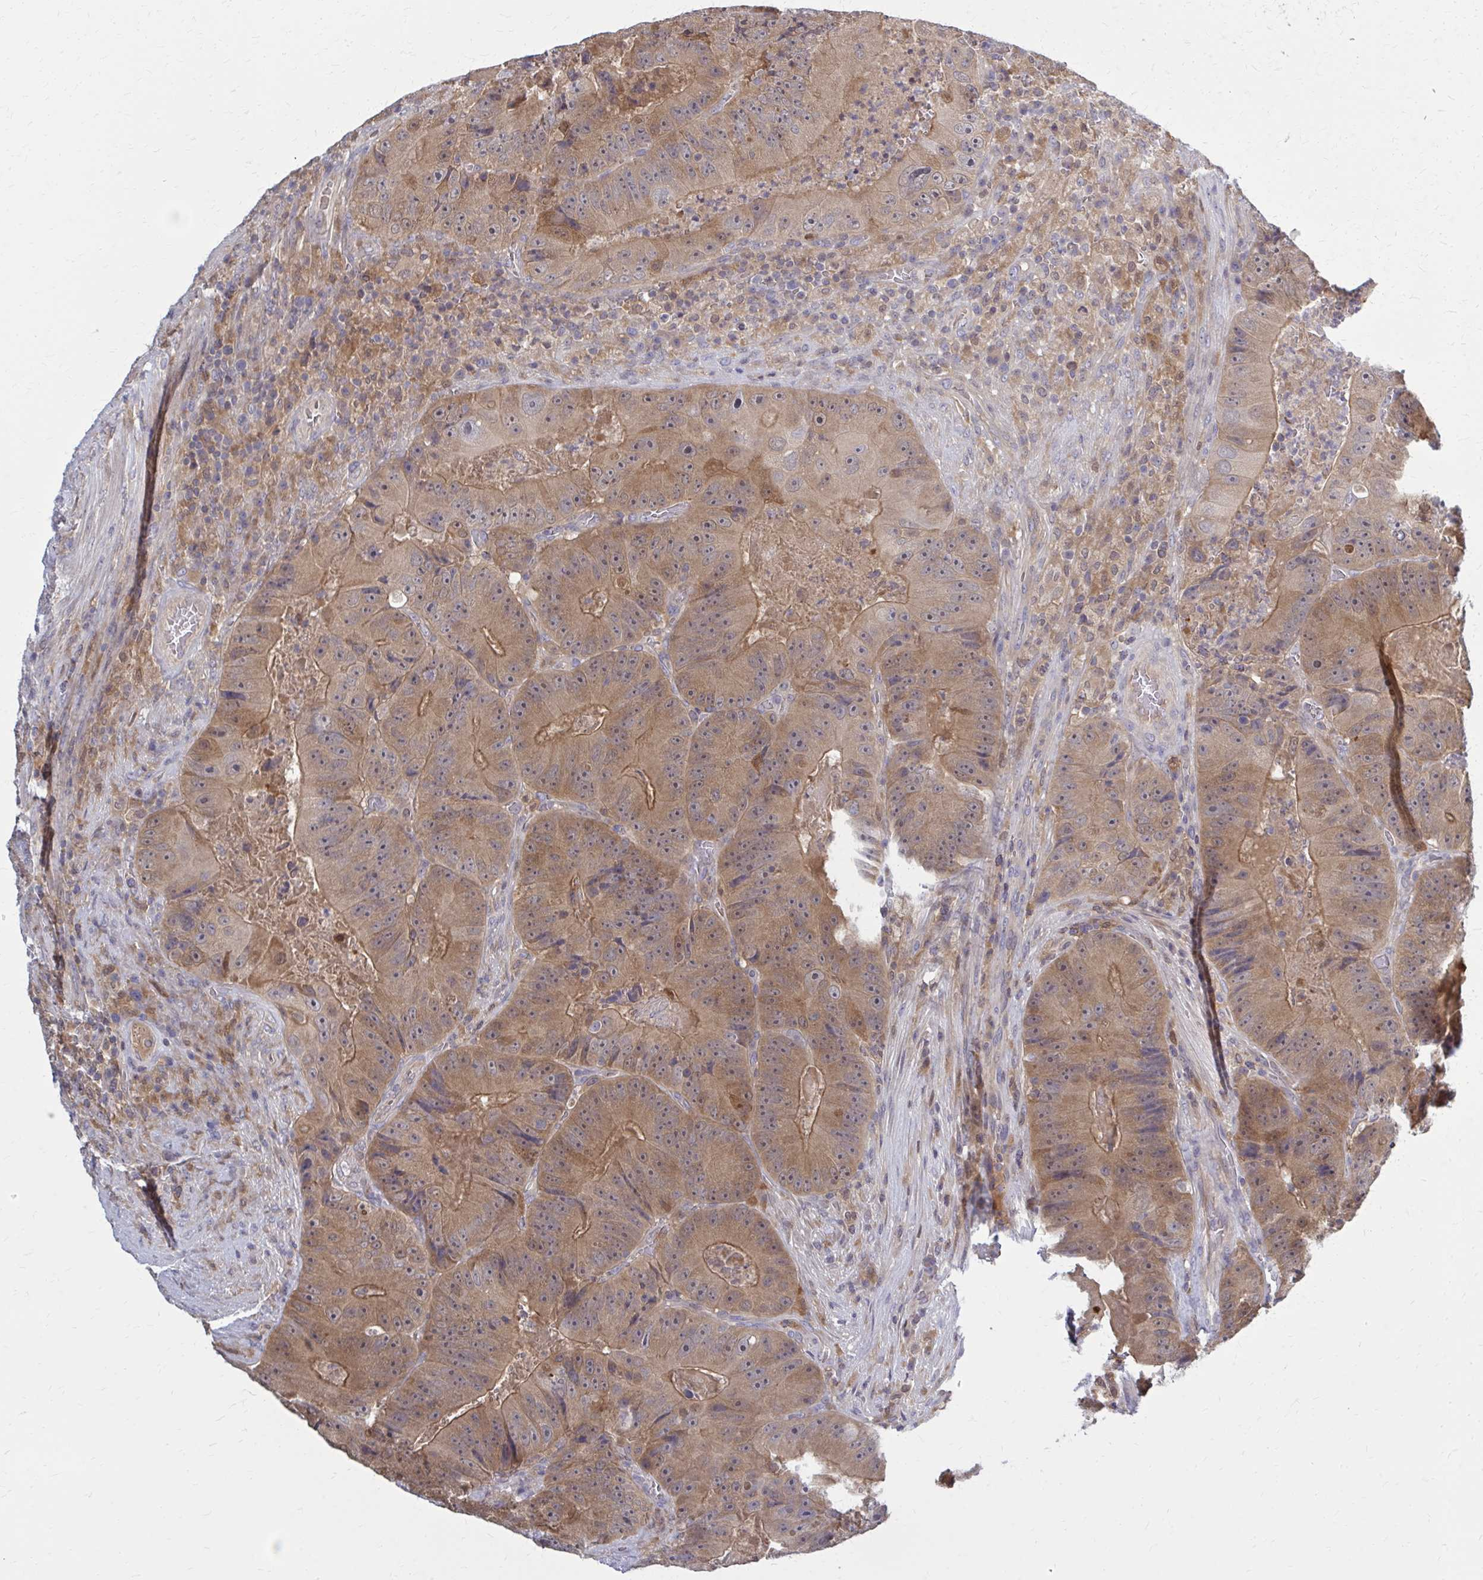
{"staining": {"intensity": "moderate", "quantity": ">75%", "location": "cytoplasmic/membranous"}, "tissue": "colorectal cancer", "cell_type": "Tumor cells", "image_type": "cancer", "snomed": [{"axis": "morphology", "description": "Adenocarcinoma, NOS"}, {"axis": "topography", "description": "Colon"}], "caption": "Colorectal adenocarcinoma tissue demonstrates moderate cytoplasmic/membranous staining in approximately >75% of tumor cells, visualized by immunohistochemistry.", "gene": "DBI", "patient": {"sex": "female", "age": 86}}